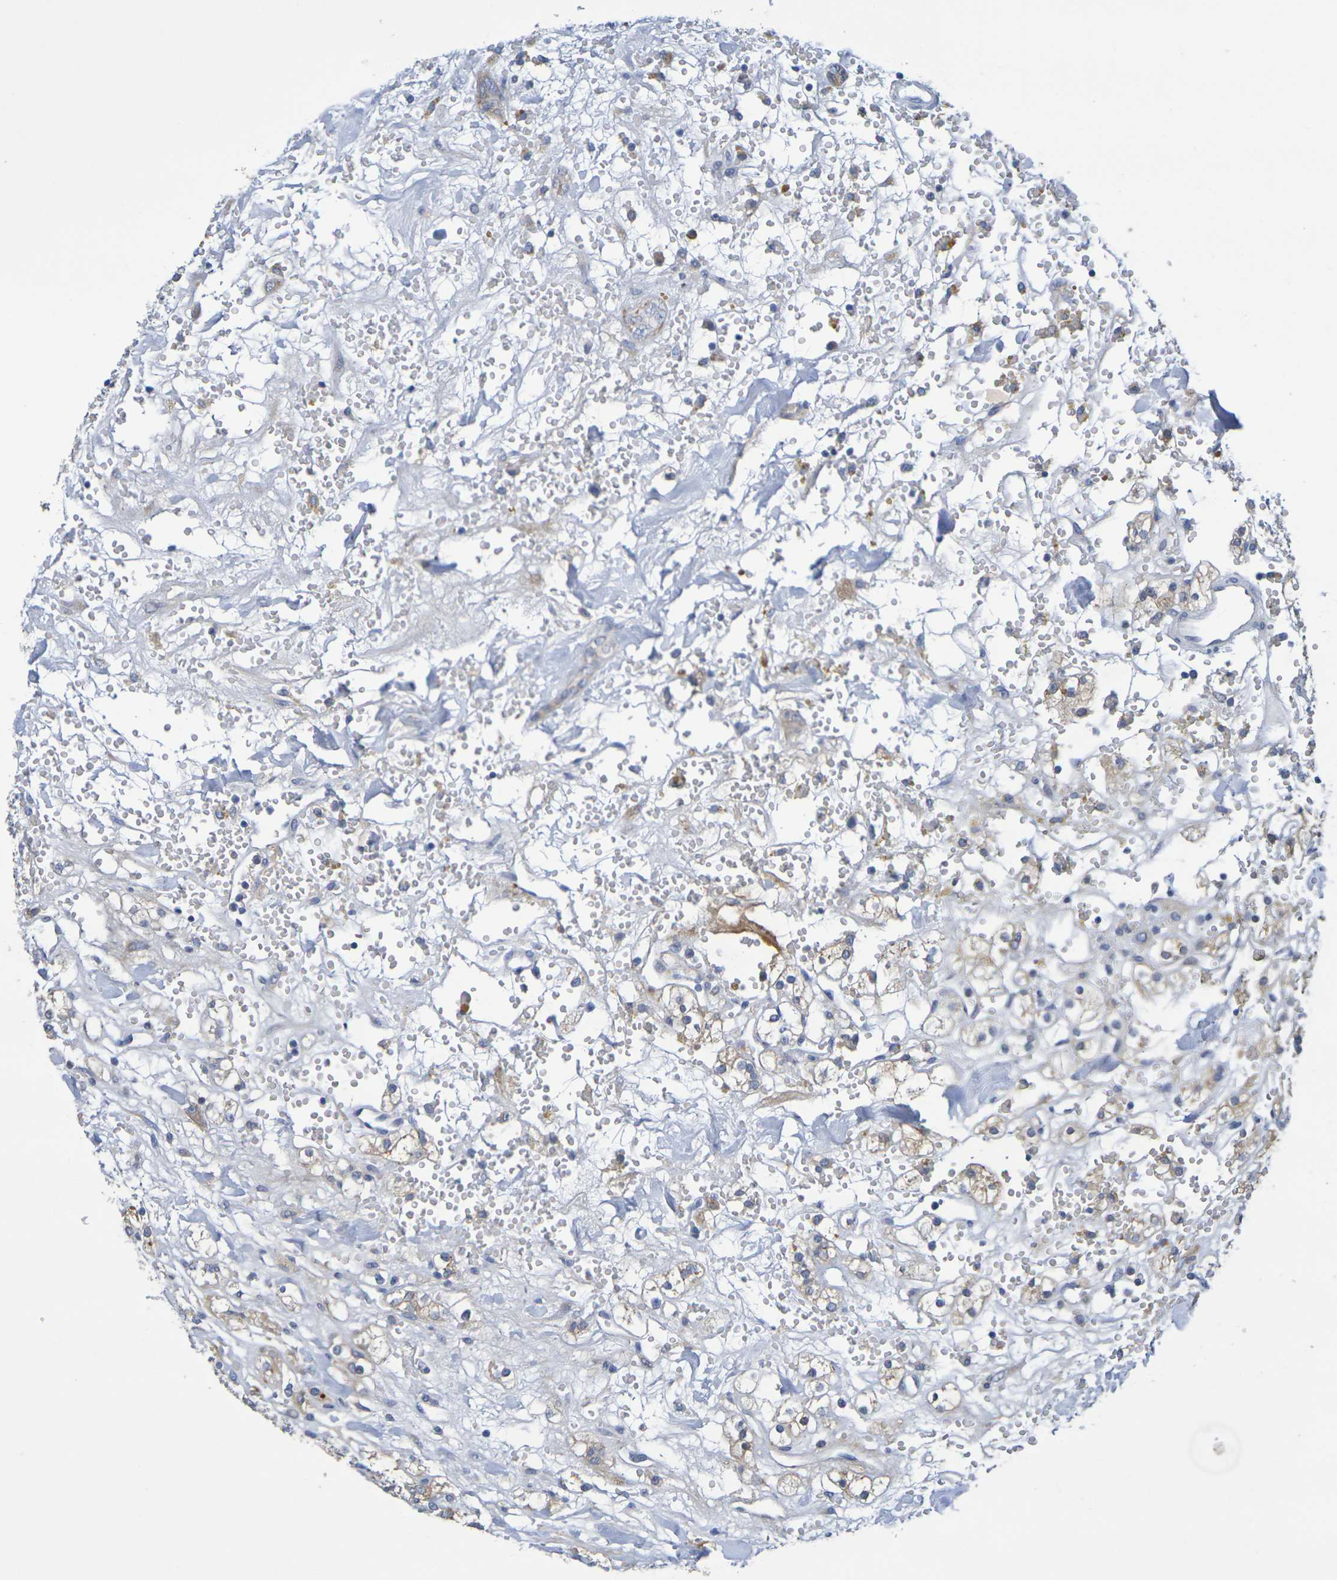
{"staining": {"intensity": "weak", "quantity": "<25%", "location": "cytoplasmic/membranous"}, "tissue": "renal cancer", "cell_type": "Tumor cells", "image_type": "cancer", "snomed": [{"axis": "morphology", "description": "Adenocarcinoma, NOS"}, {"axis": "topography", "description": "Kidney"}], "caption": "Micrograph shows no significant protein expression in tumor cells of renal cancer.", "gene": "SDC4", "patient": {"sex": "male", "age": 61}}